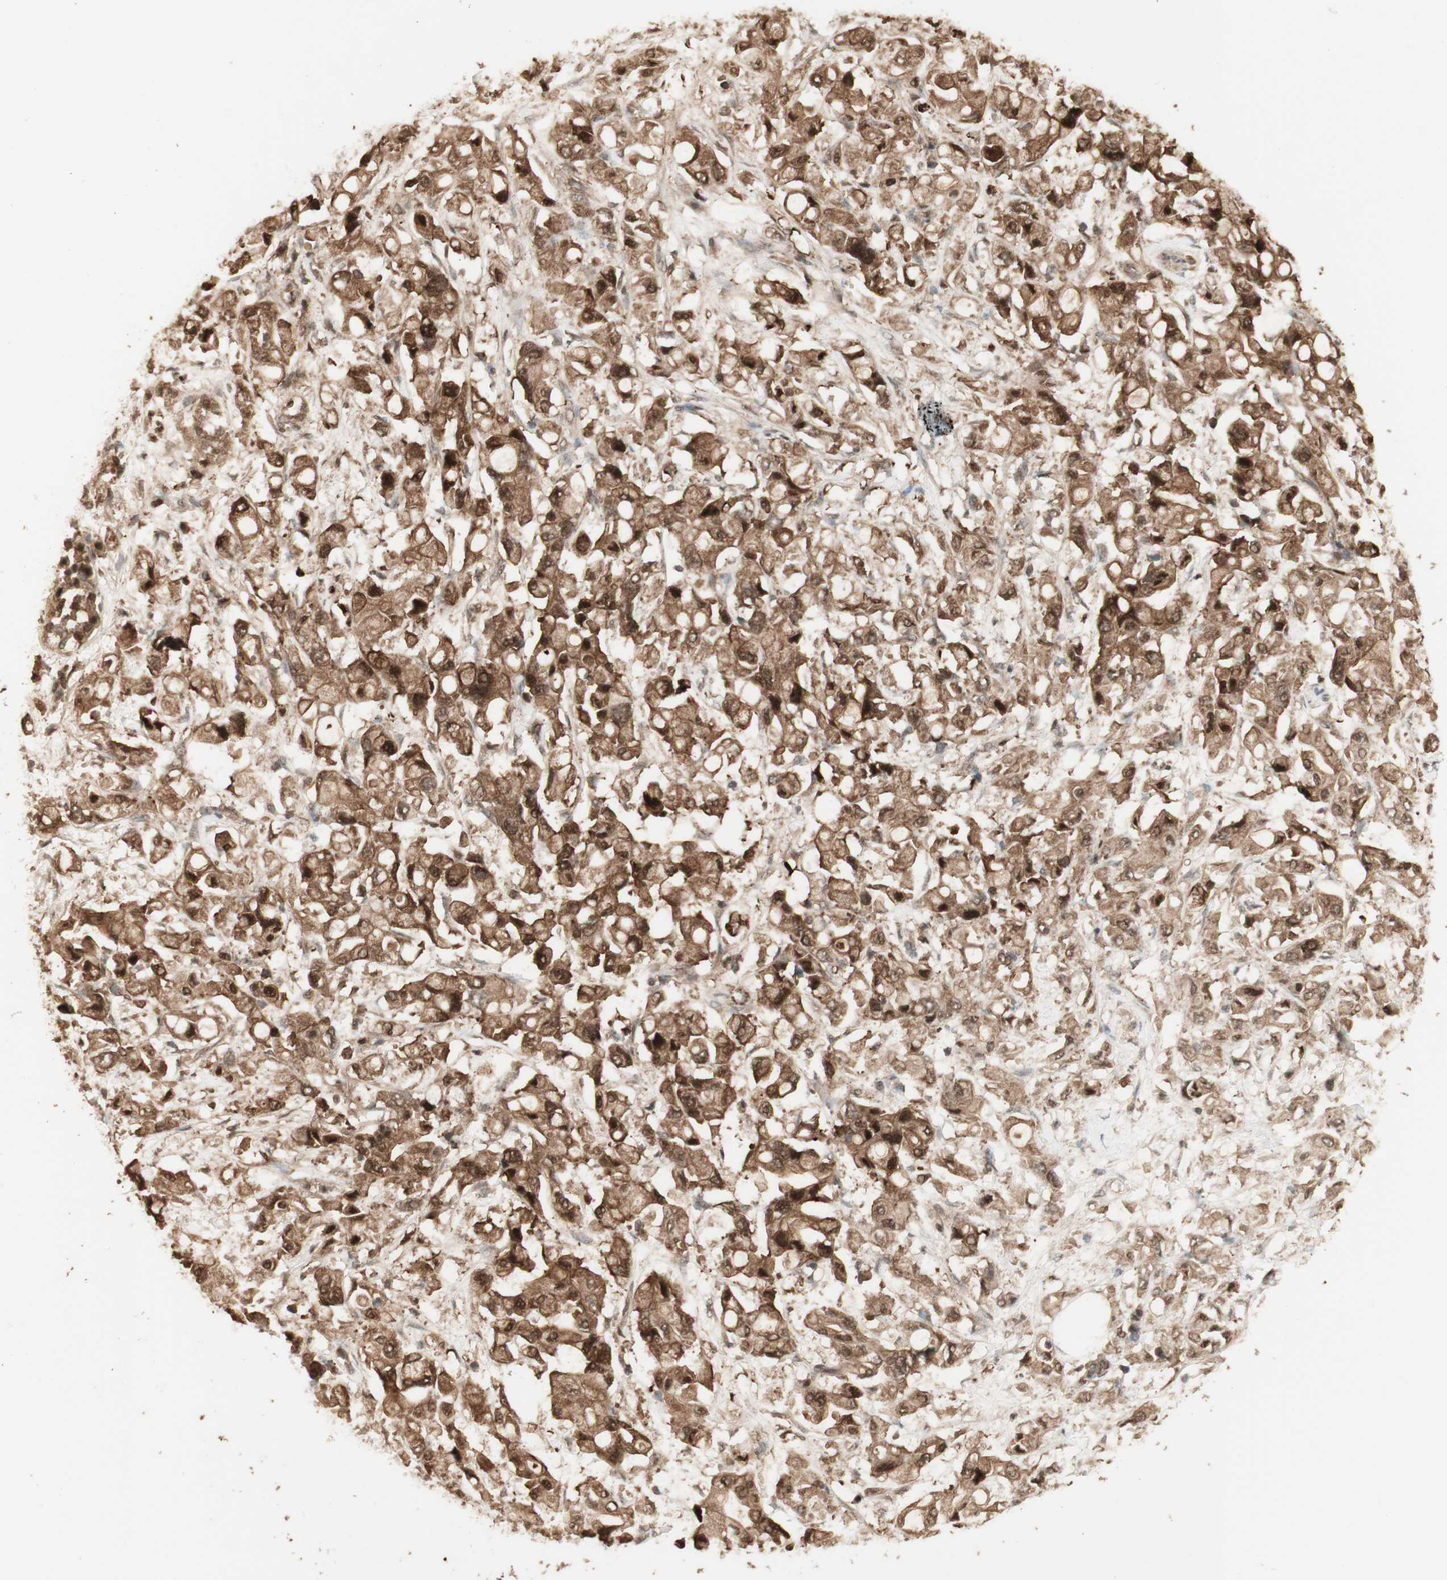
{"staining": {"intensity": "strong", "quantity": ">75%", "location": "cytoplasmic/membranous,nuclear"}, "tissue": "pancreatic cancer", "cell_type": "Tumor cells", "image_type": "cancer", "snomed": [{"axis": "morphology", "description": "Adenocarcinoma, NOS"}, {"axis": "topography", "description": "Pancreas"}], "caption": "This histopathology image reveals immunohistochemistry staining of human adenocarcinoma (pancreatic), with high strong cytoplasmic/membranous and nuclear positivity in about >75% of tumor cells.", "gene": "YWHAB", "patient": {"sex": "female", "age": 56}}